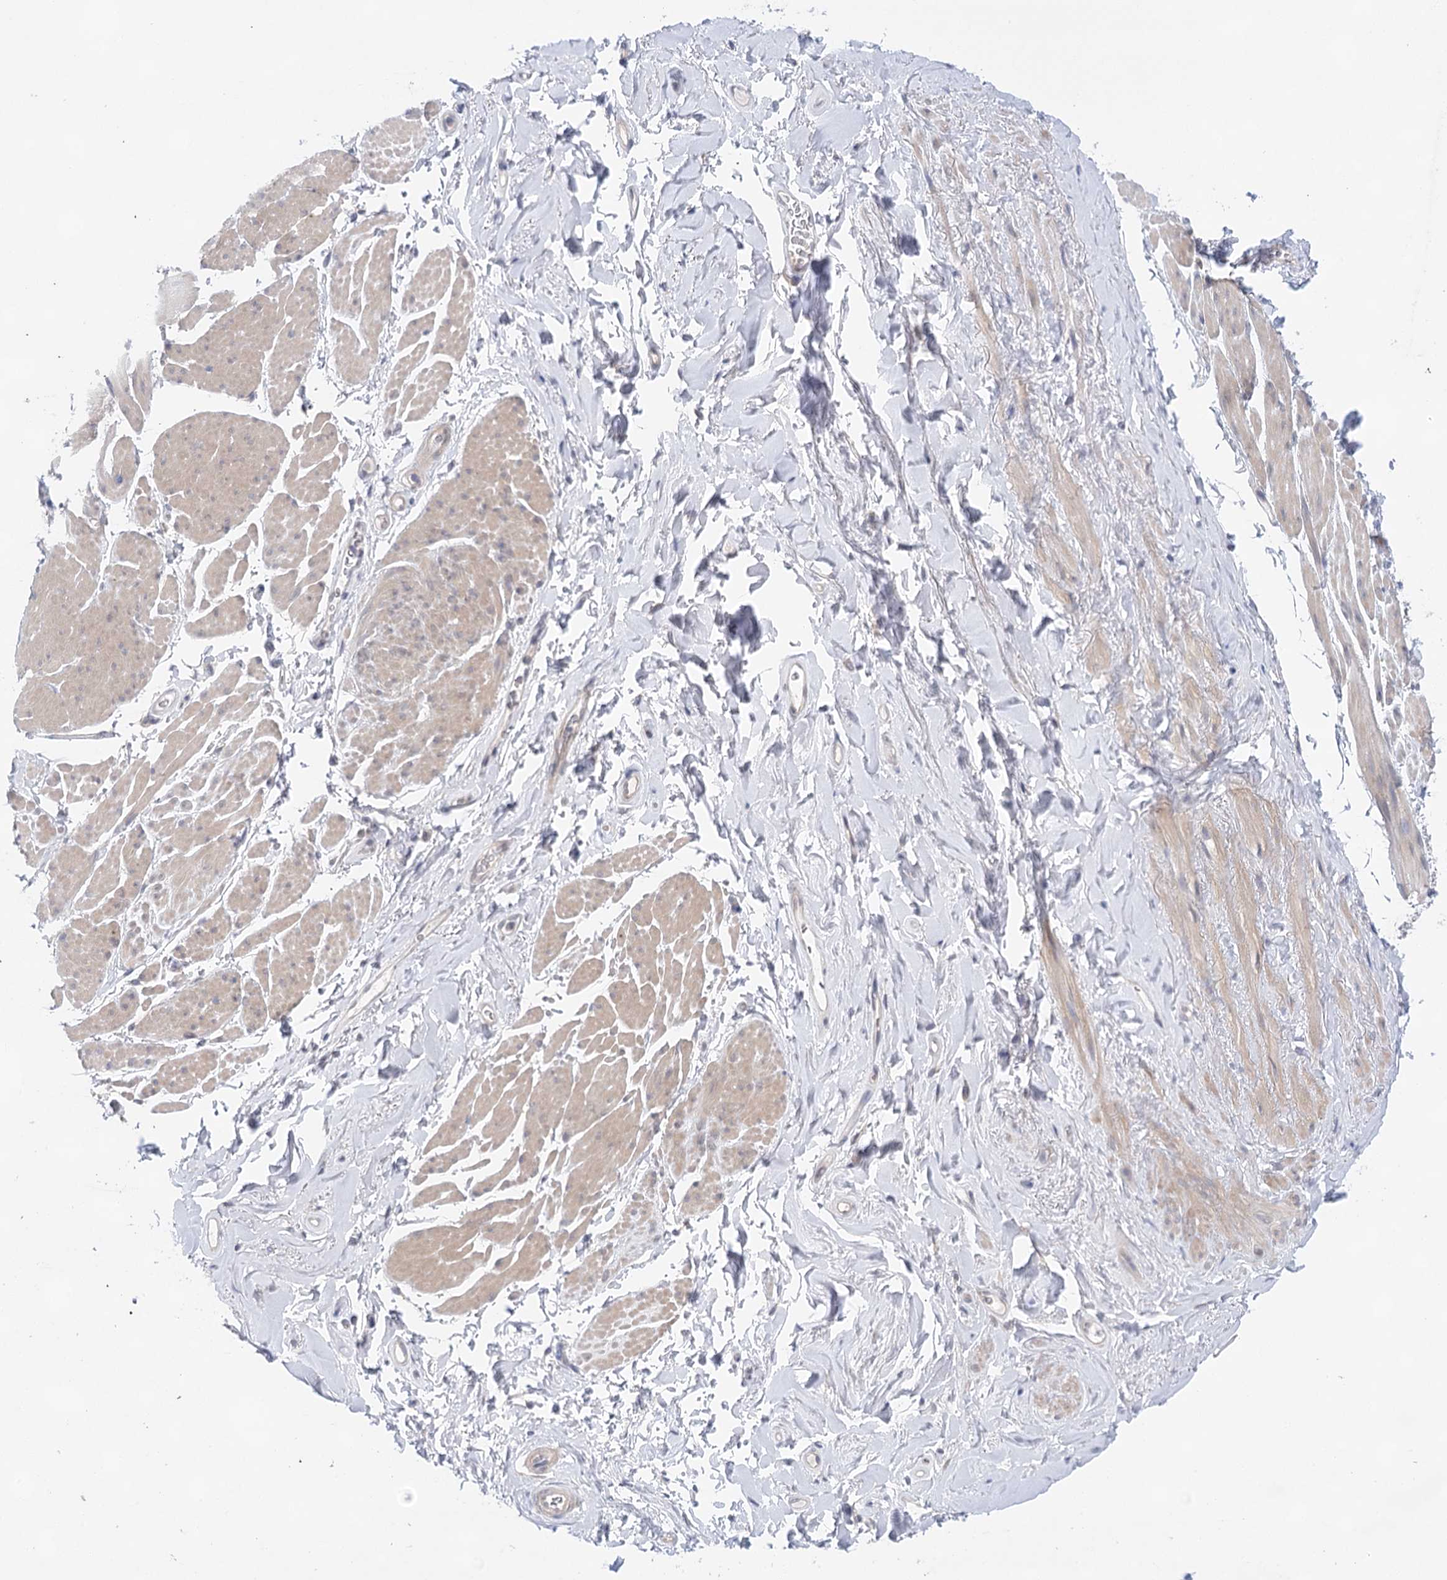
{"staining": {"intensity": "weak", "quantity": "25%-75%", "location": "cytoplasmic/membranous"}, "tissue": "smooth muscle", "cell_type": "Smooth muscle cells", "image_type": "normal", "snomed": [{"axis": "morphology", "description": "Normal tissue, NOS"}, {"axis": "topography", "description": "Smooth muscle"}, {"axis": "topography", "description": "Peripheral nerve tissue"}], "caption": "IHC histopathology image of benign smooth muscle: human smooth muscle stained using immunohistochemistry (IHC) demonstrates low levels of weak protein expression localized specifically in the cytoplasmic/membranous of smooth muscle cells, appearing as a cytoplasmic/membranous brown color.", "gene": "LALBA", "patient": {"sex": "male", "age": 69}}